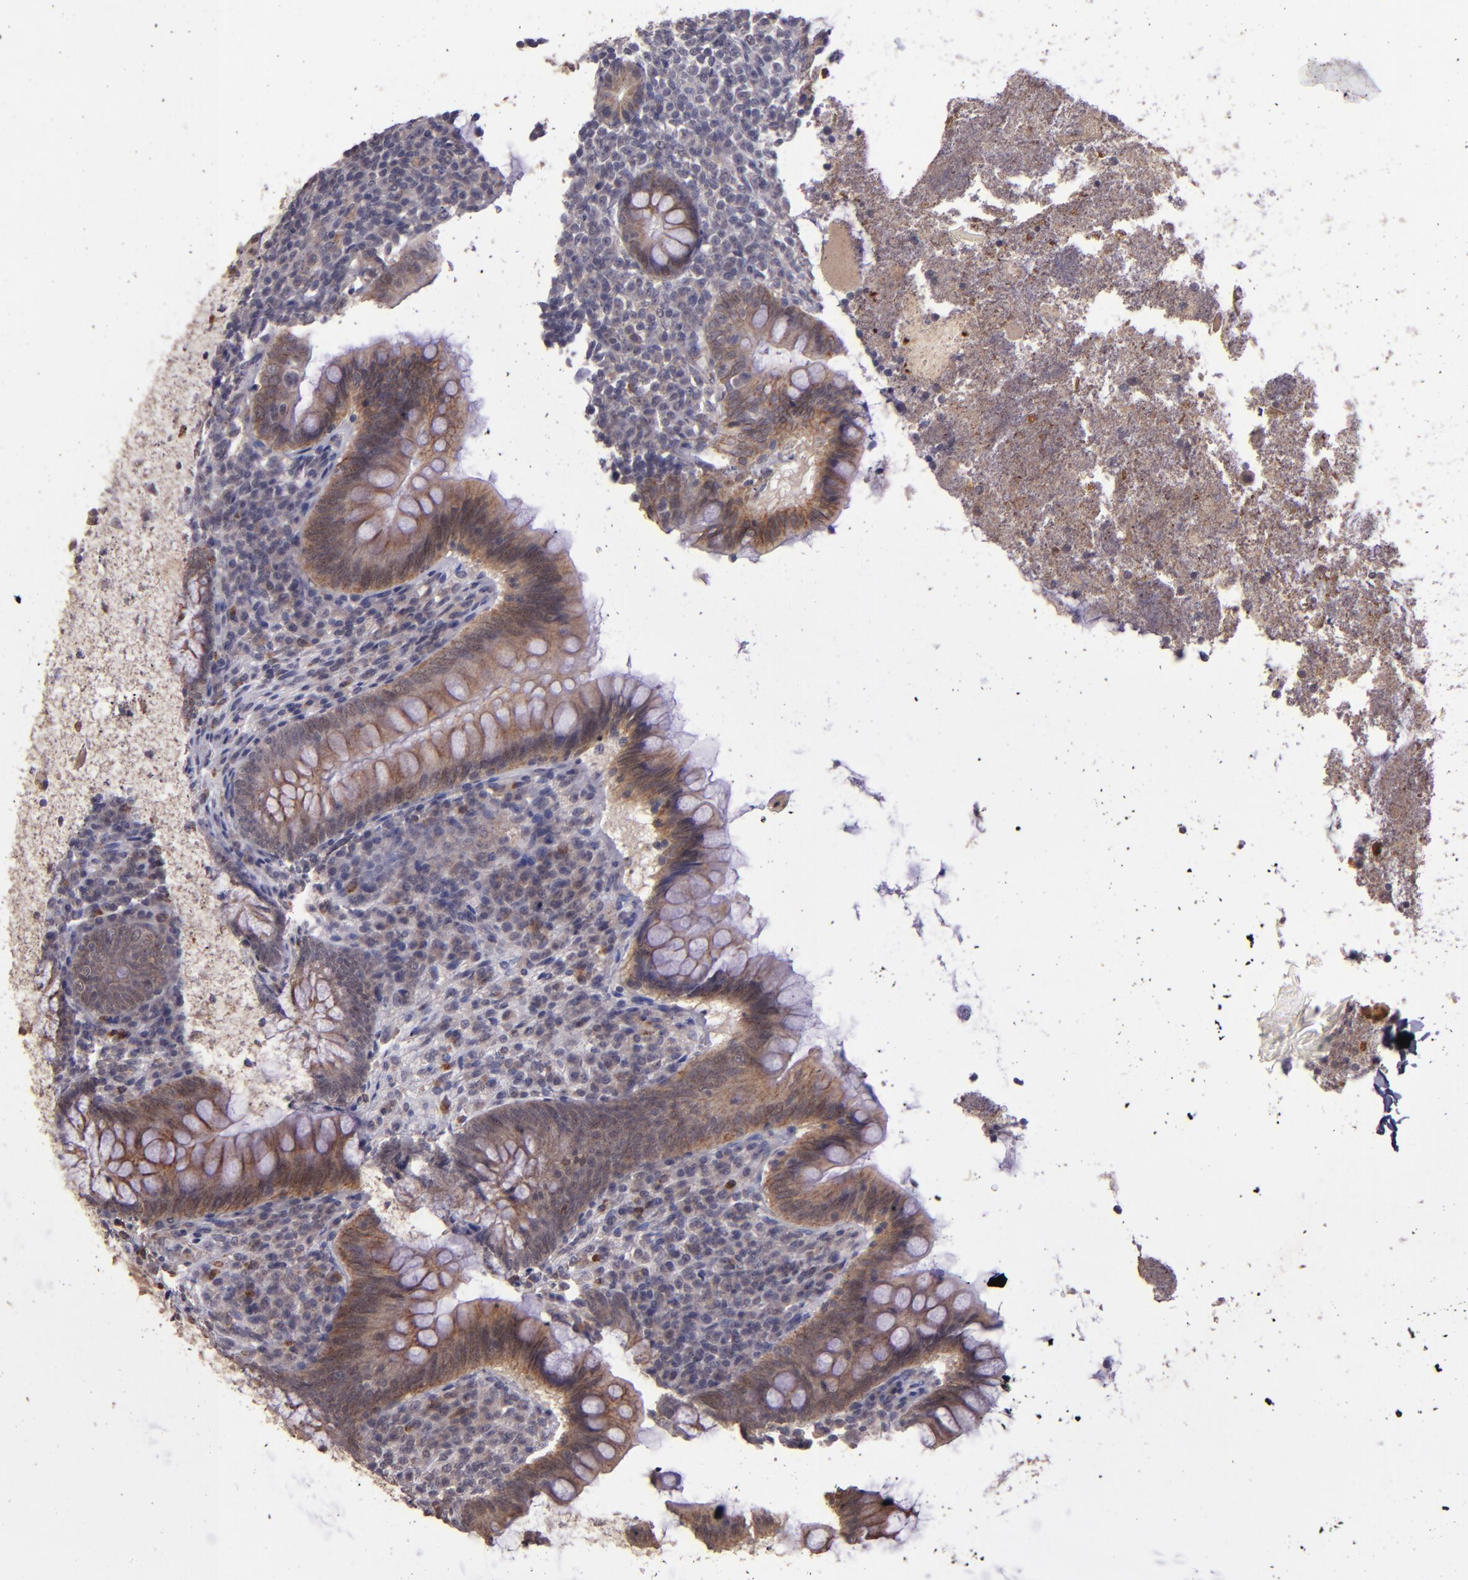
{"staining": {"intensity": "moderate", "quantity": ">75%", "location": "cytoplasmic/membranous"}, "tissue": "appendix", "cell_type": "Glandular cells", "image_type": "normal", "snomed": [{"axis": "morphology", "description": "Normal tissue, NOS"}, {"axis": "topography", "description": "Appendix"}], "caption": "Appendix stained with DAB immunohistochemistry (IHC) shows medium levels of moderate cytoplasmic/membranous expression in approximately >75% of glandular cells.", "gene": "TAF7L", "patient": {"sex": "female", "age": 66}}